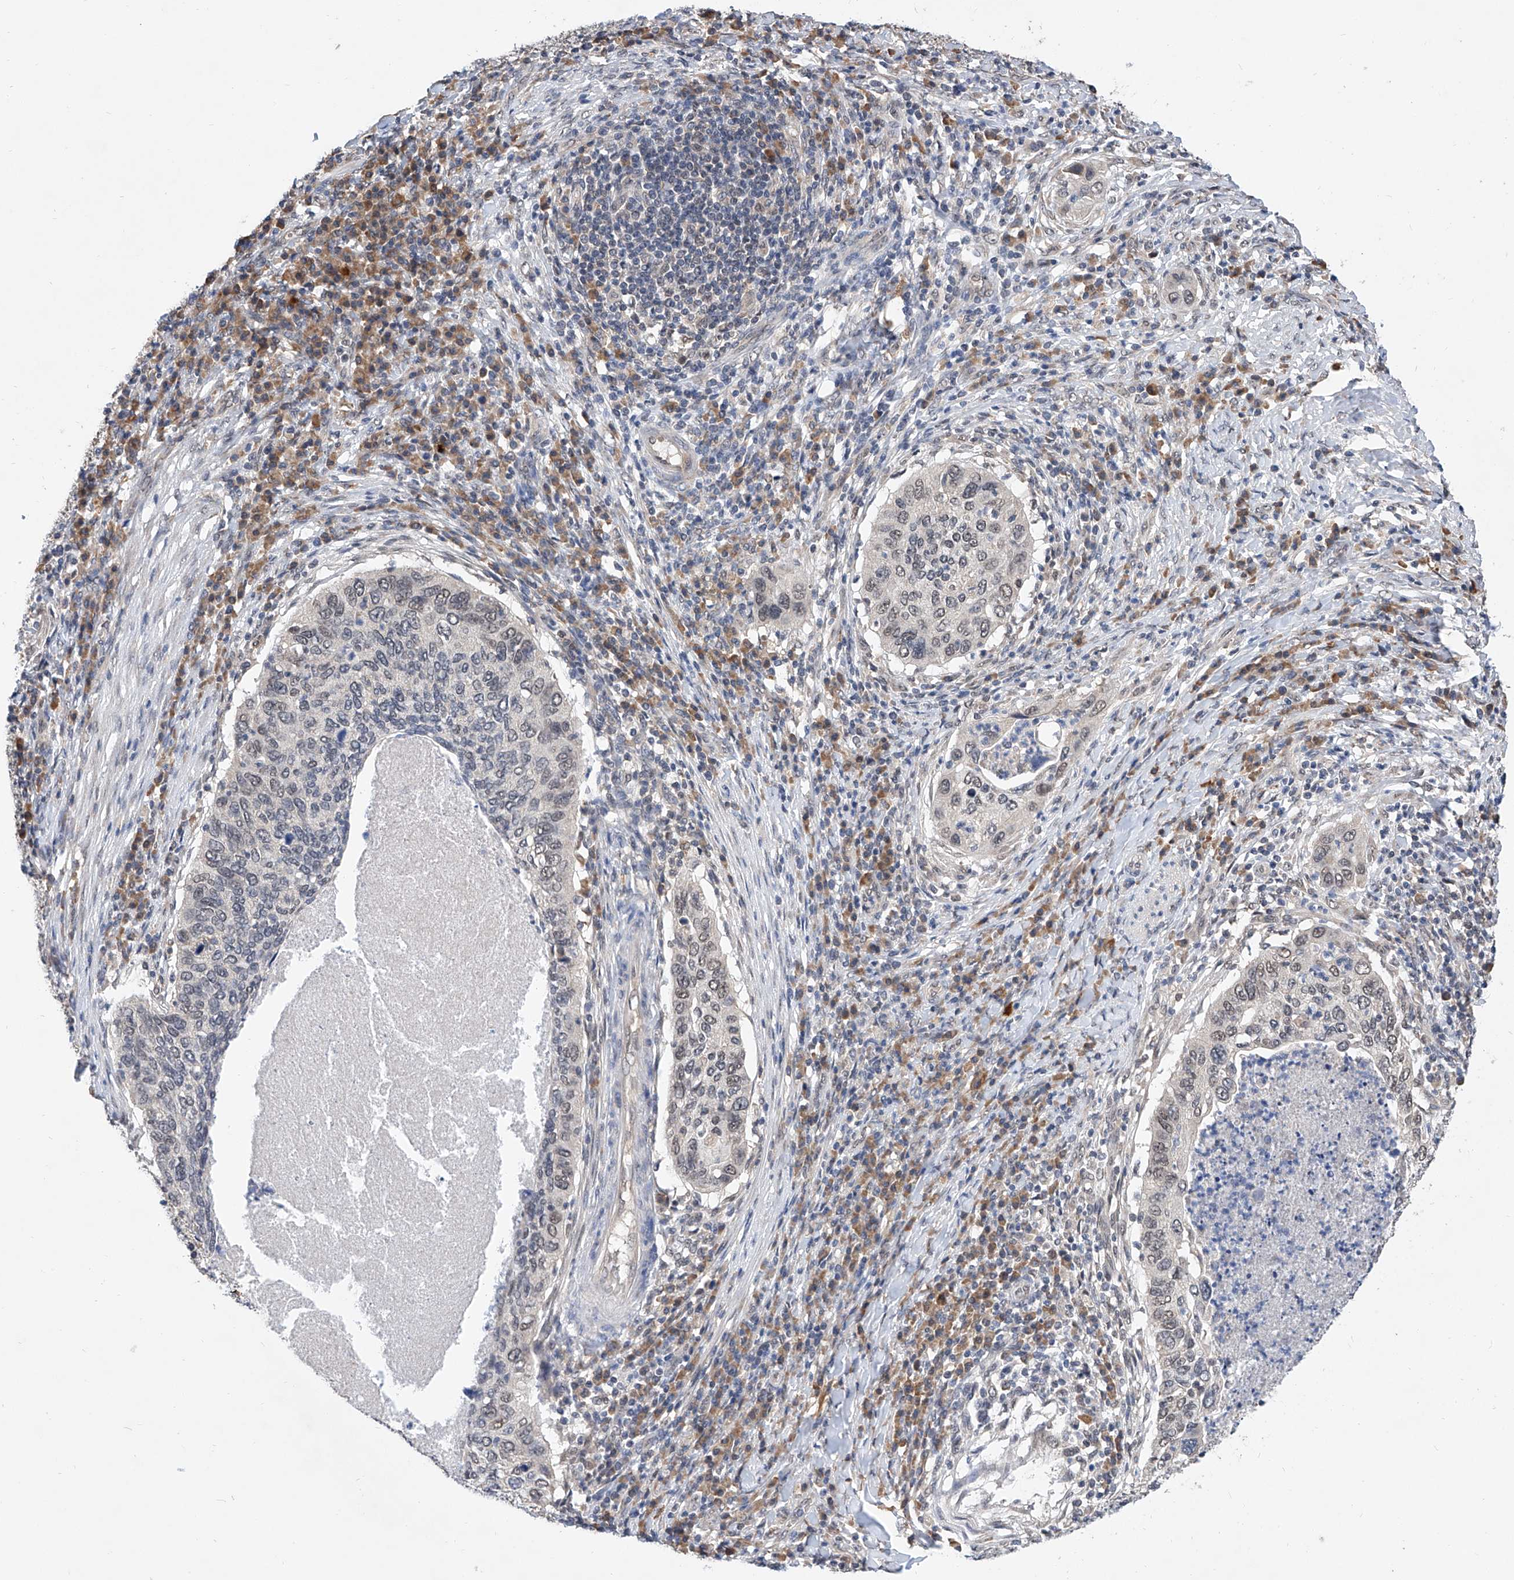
{"staining": {"intensity": "weak", "quantity": "<25%", "location": "nuclear"}, "tissue": "cervical cancer", "cell_type": "Tumor cells", "image_type": "cancer", "snomed": [{"axis": "morphology", "description": "Squamous cell carcinoma, NOS"}, {"axis": "topography", "description": "Cervix"}], "caption": "Tumor cells are negative for protein expression in human cervical squamous cell carcinoma. Brightfield microscopy of immunohistochemistry (IHC) stained with DAB (3,3'-diaminobenzidine) (brown) and hematoxylin (blue), captured at high magnification.", "gene": "CARMIL3", "patient": {"sex": "female", "age": 38}}